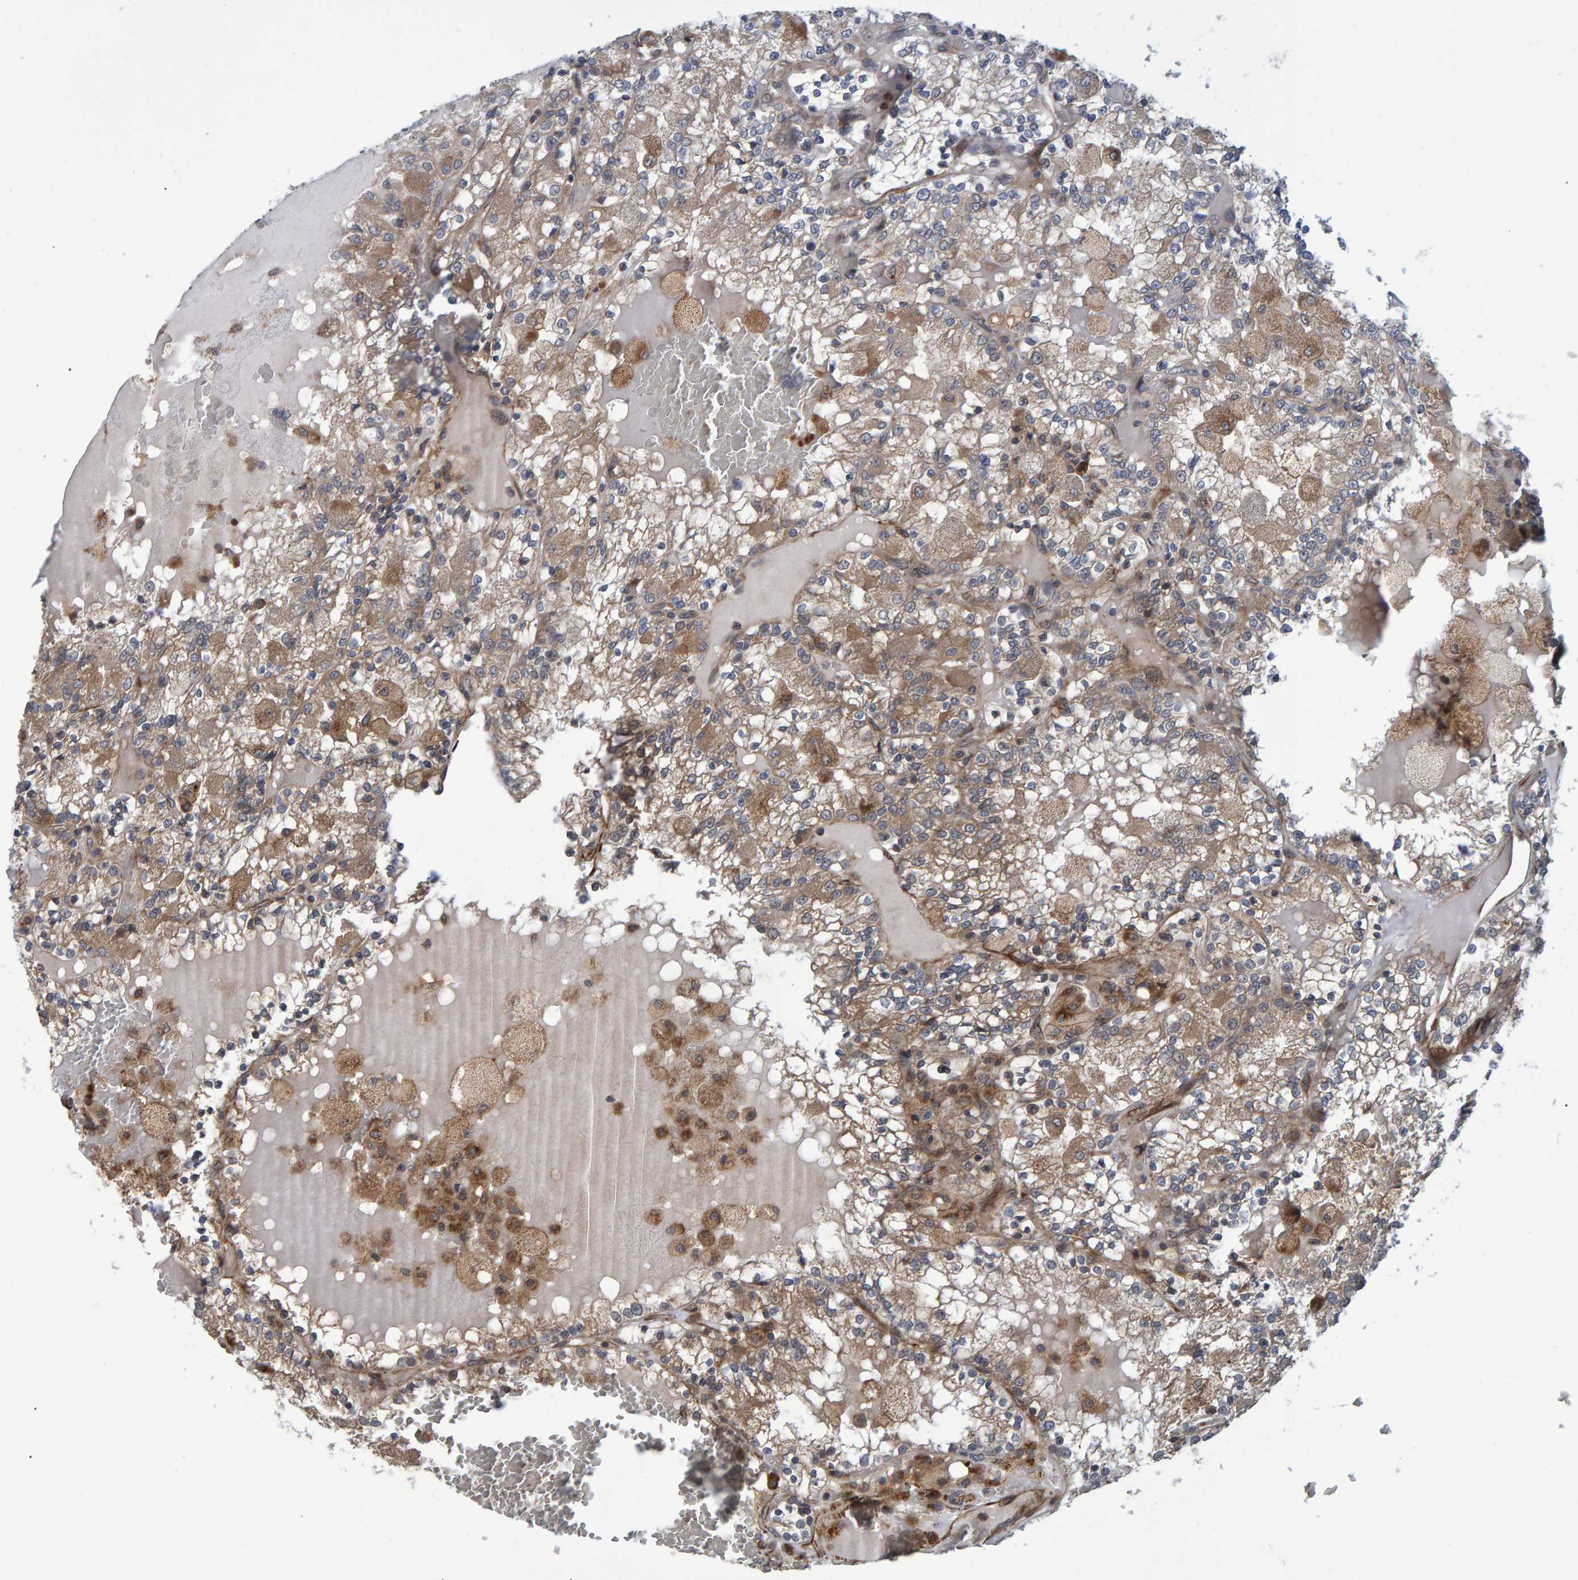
{"staining": {"intensity": "weak", "quantity": ">75%", "location": "cytoplasmic/membranous"}, "tissue": "renal cancer", "cell_type": "Tumor cells", "image_type": "cancer", "snomed": [{"axis": "morphology", "description": "Adenocarcinoma, NOS"}, {"axis": "topography", "description": "Kidney"}], "caption": "Immunohistochemistry (DAB (3,3'-diaminobenzidine)) staining of renal cancer exhibits weak cytoplasmic/membranous protein positivity in about >75% of tumor cells.", "gene": "ATP6V1H", "patient": {"sex": "female", "age": 56}}